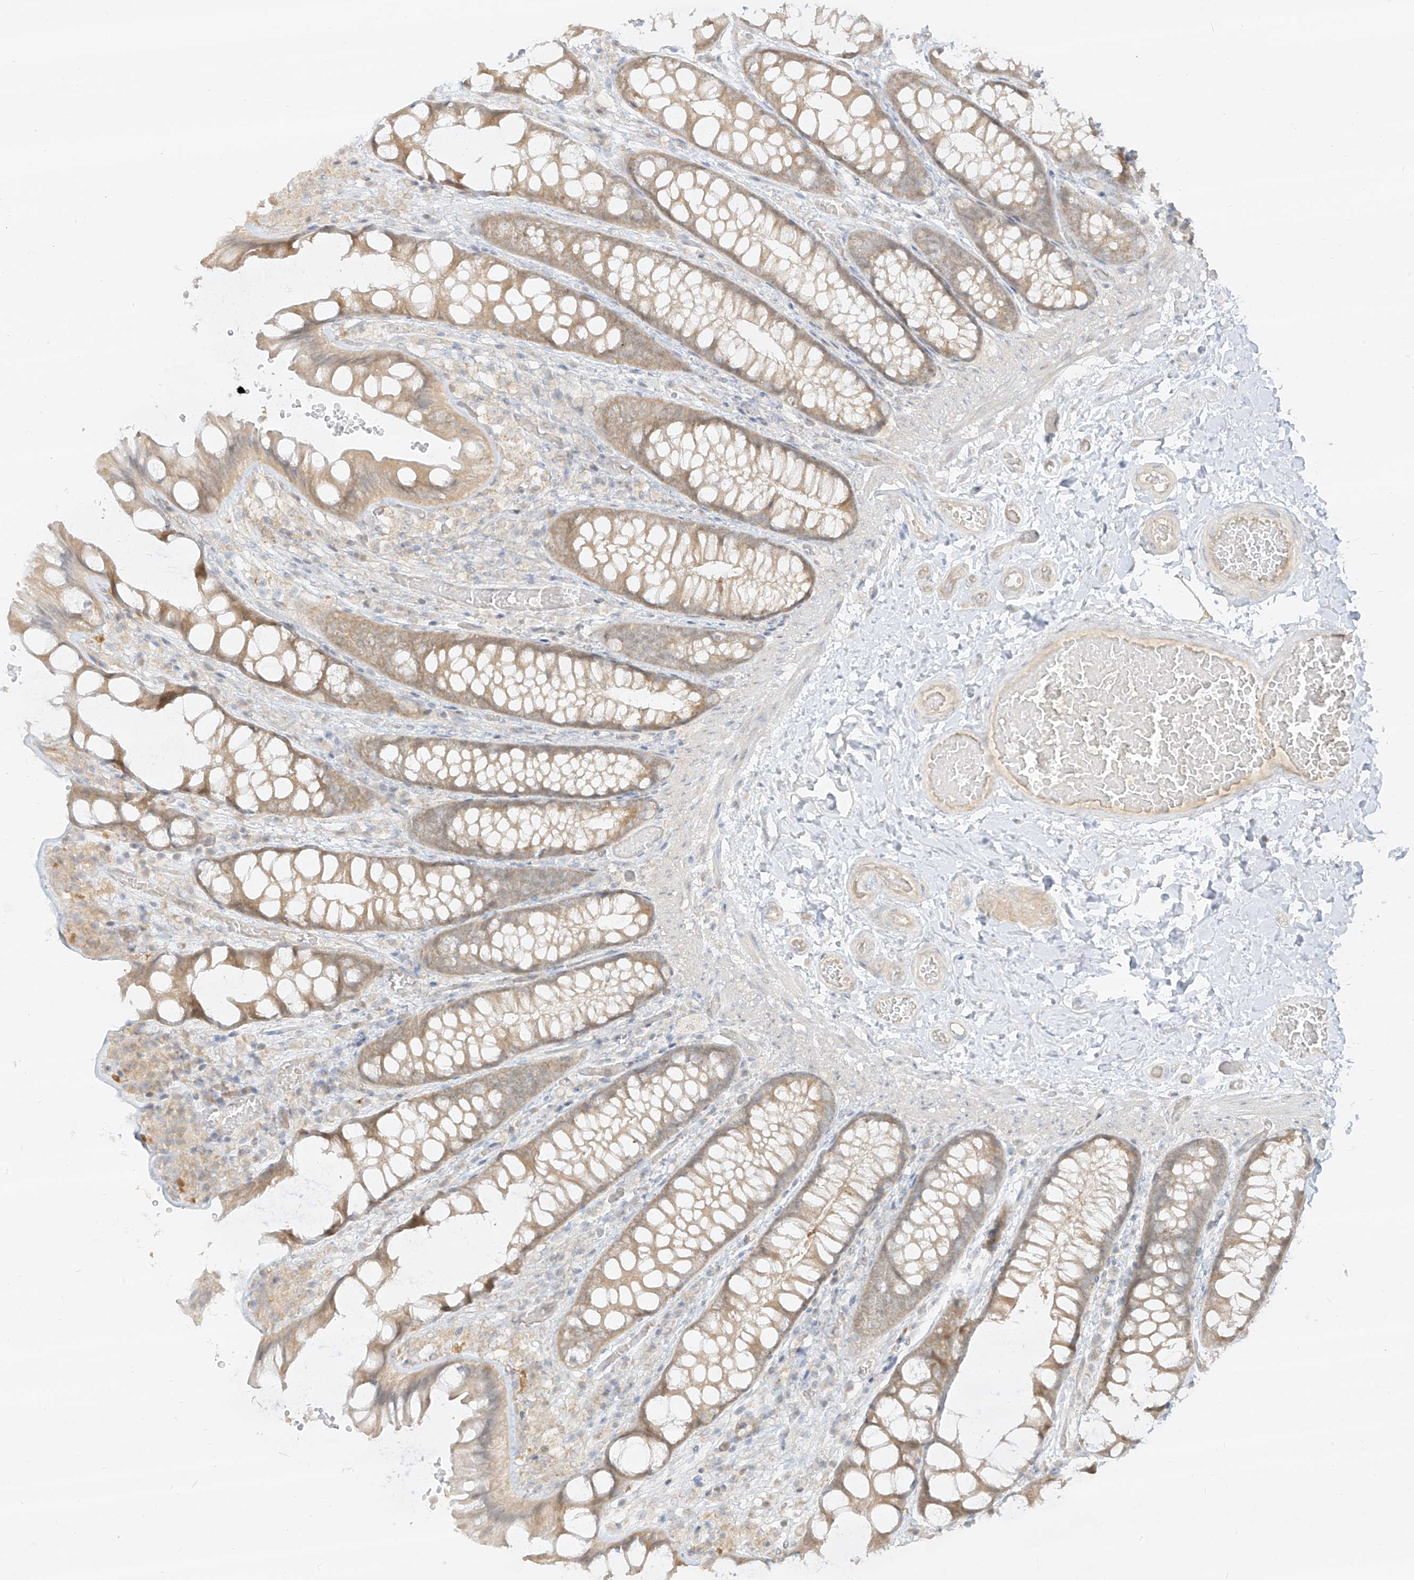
{"staining": {"intensity": "weak", "quantity": ">75%", "location": "cytoplasmic/membranous"}, "tissue": "colon", "cell_type": "Endothelial cells", "image_type": "normal", "snomed": [{"axis": "morphology", "description": "Normal tissue, NOS"}, {"axis": "topography", "description": "Colon"}], "caption": "An image of colon stained for a protein shows weak cytoplasmic/membranous brown staining in endothelial cells.", "gene": "LIPT1", "patient": {"sex": "male", "age": 47}}